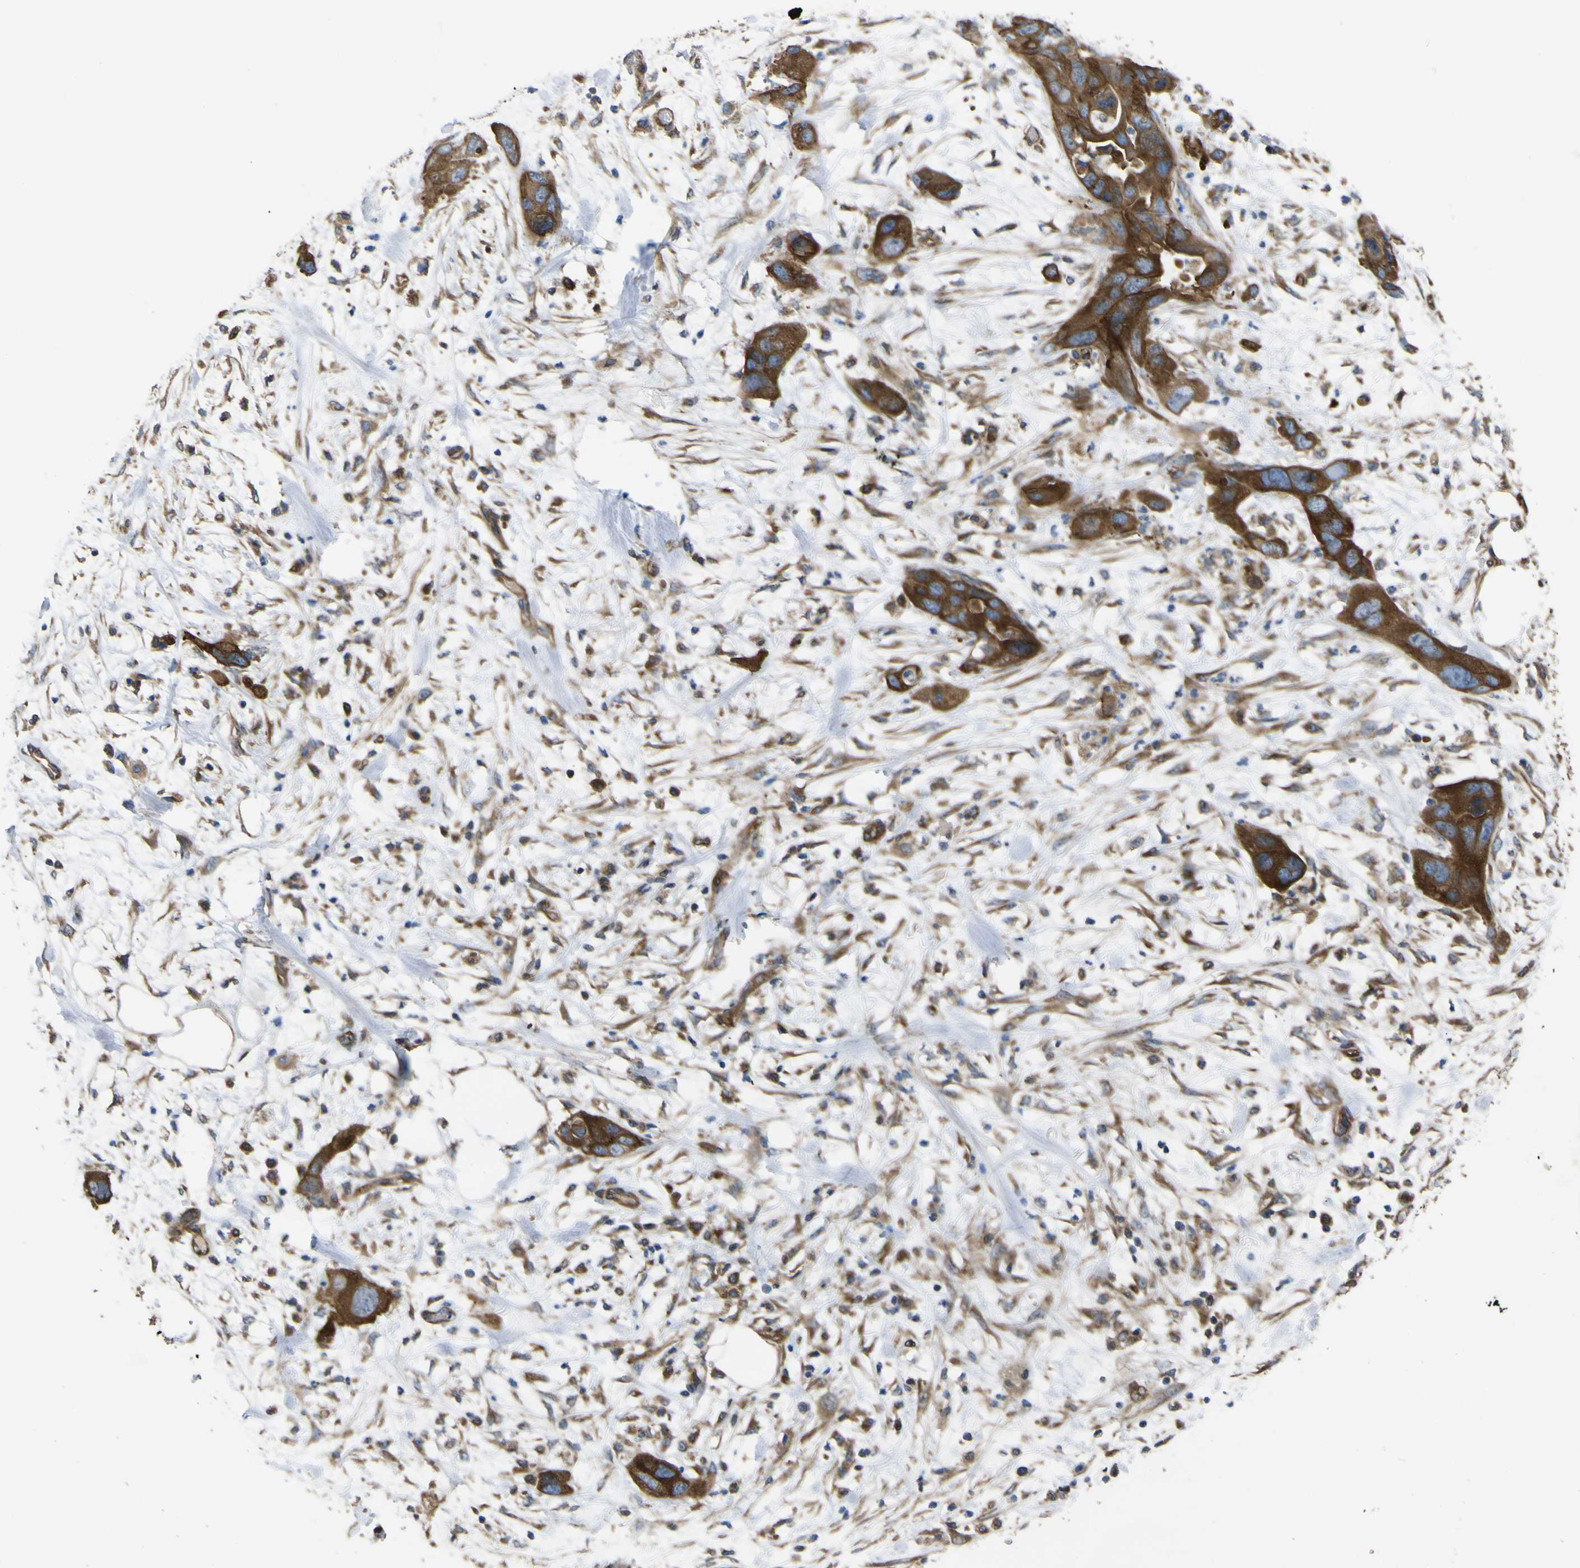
{"staining": {"intensity": "moderate", "quantity": ">75%", "location": "cytoplasmic/membranous"}, "tissue": "pancreatic cancer", "cell_type": "Tumor cells", "image_type": "cancer", "snomed": [{"axis": "morphology", "description": "Adenocarcinoma, NOS"}, {"axis": "topography", "description": "Pancreas"}], "caption": "Human pancreatic cancer stained with a brown dye exhibits moderate cytoplasmic/membranous positive staining in about >75% of tumor cells.", "gene": "FBXO30", "patient": {"sex": "female", "age": 71}}